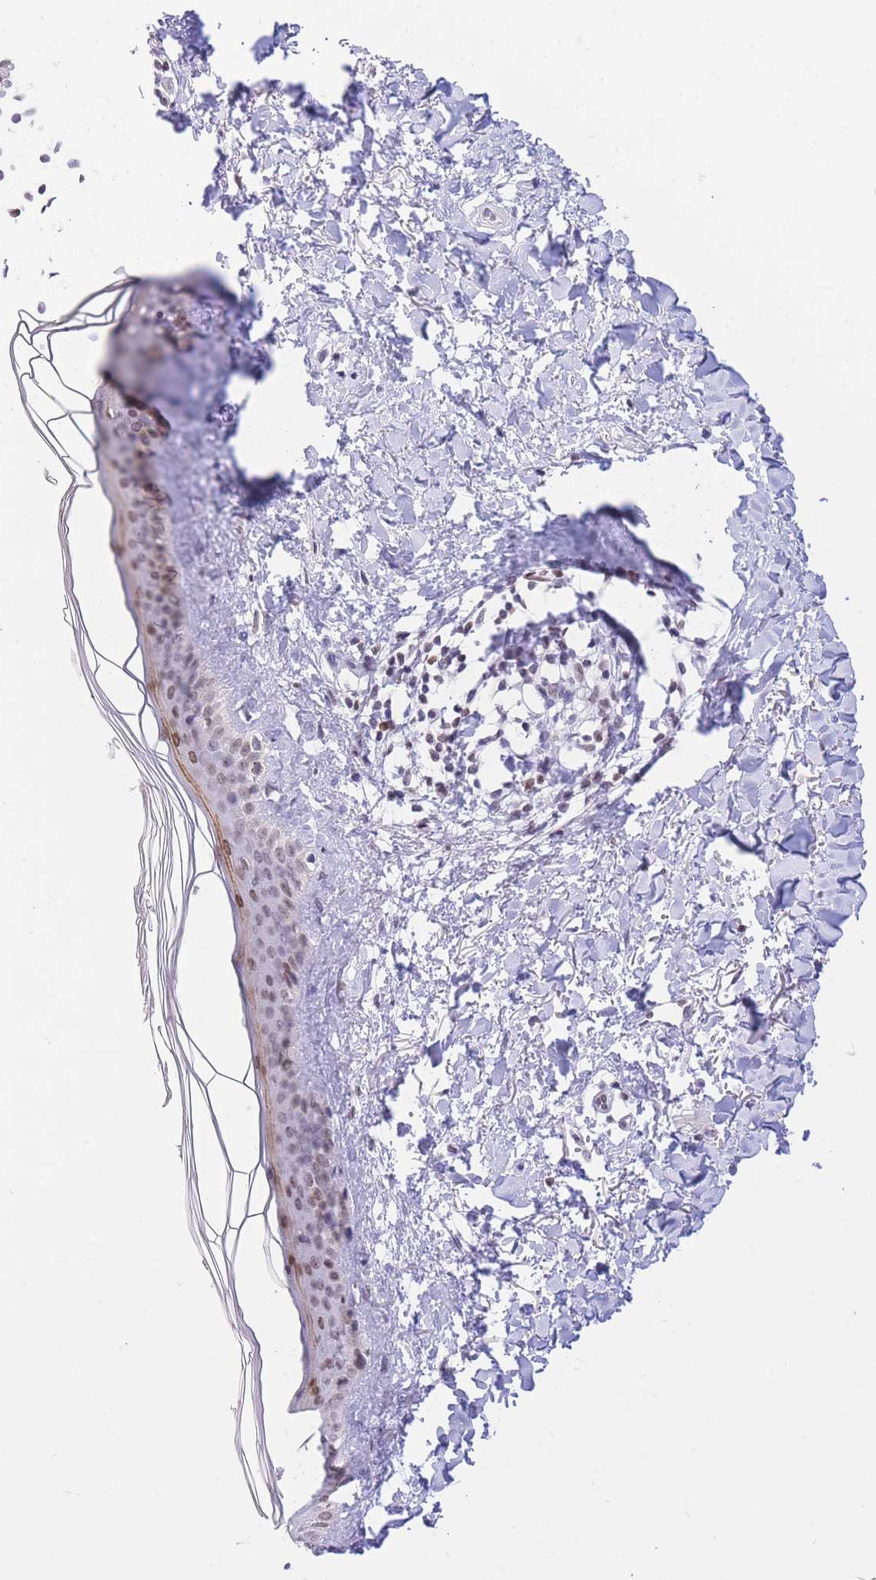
{"staining": {"intensity": "negative", "quantity": "none", "location": "none"}, "tissue": "skin", "cell_type": "Fibroblasts", "image_type": "normal", "snomed": [{"axis": "morphology", "description": "Normal tissue, NOS"}, {"axis": "topography", "description": "Skin"}], "caption": "Human skin stained for a protein using IHC shows no positivity in fibroblasts.", "gene": "HMGN1", "patient": {"sex": "female", "age": 58}}